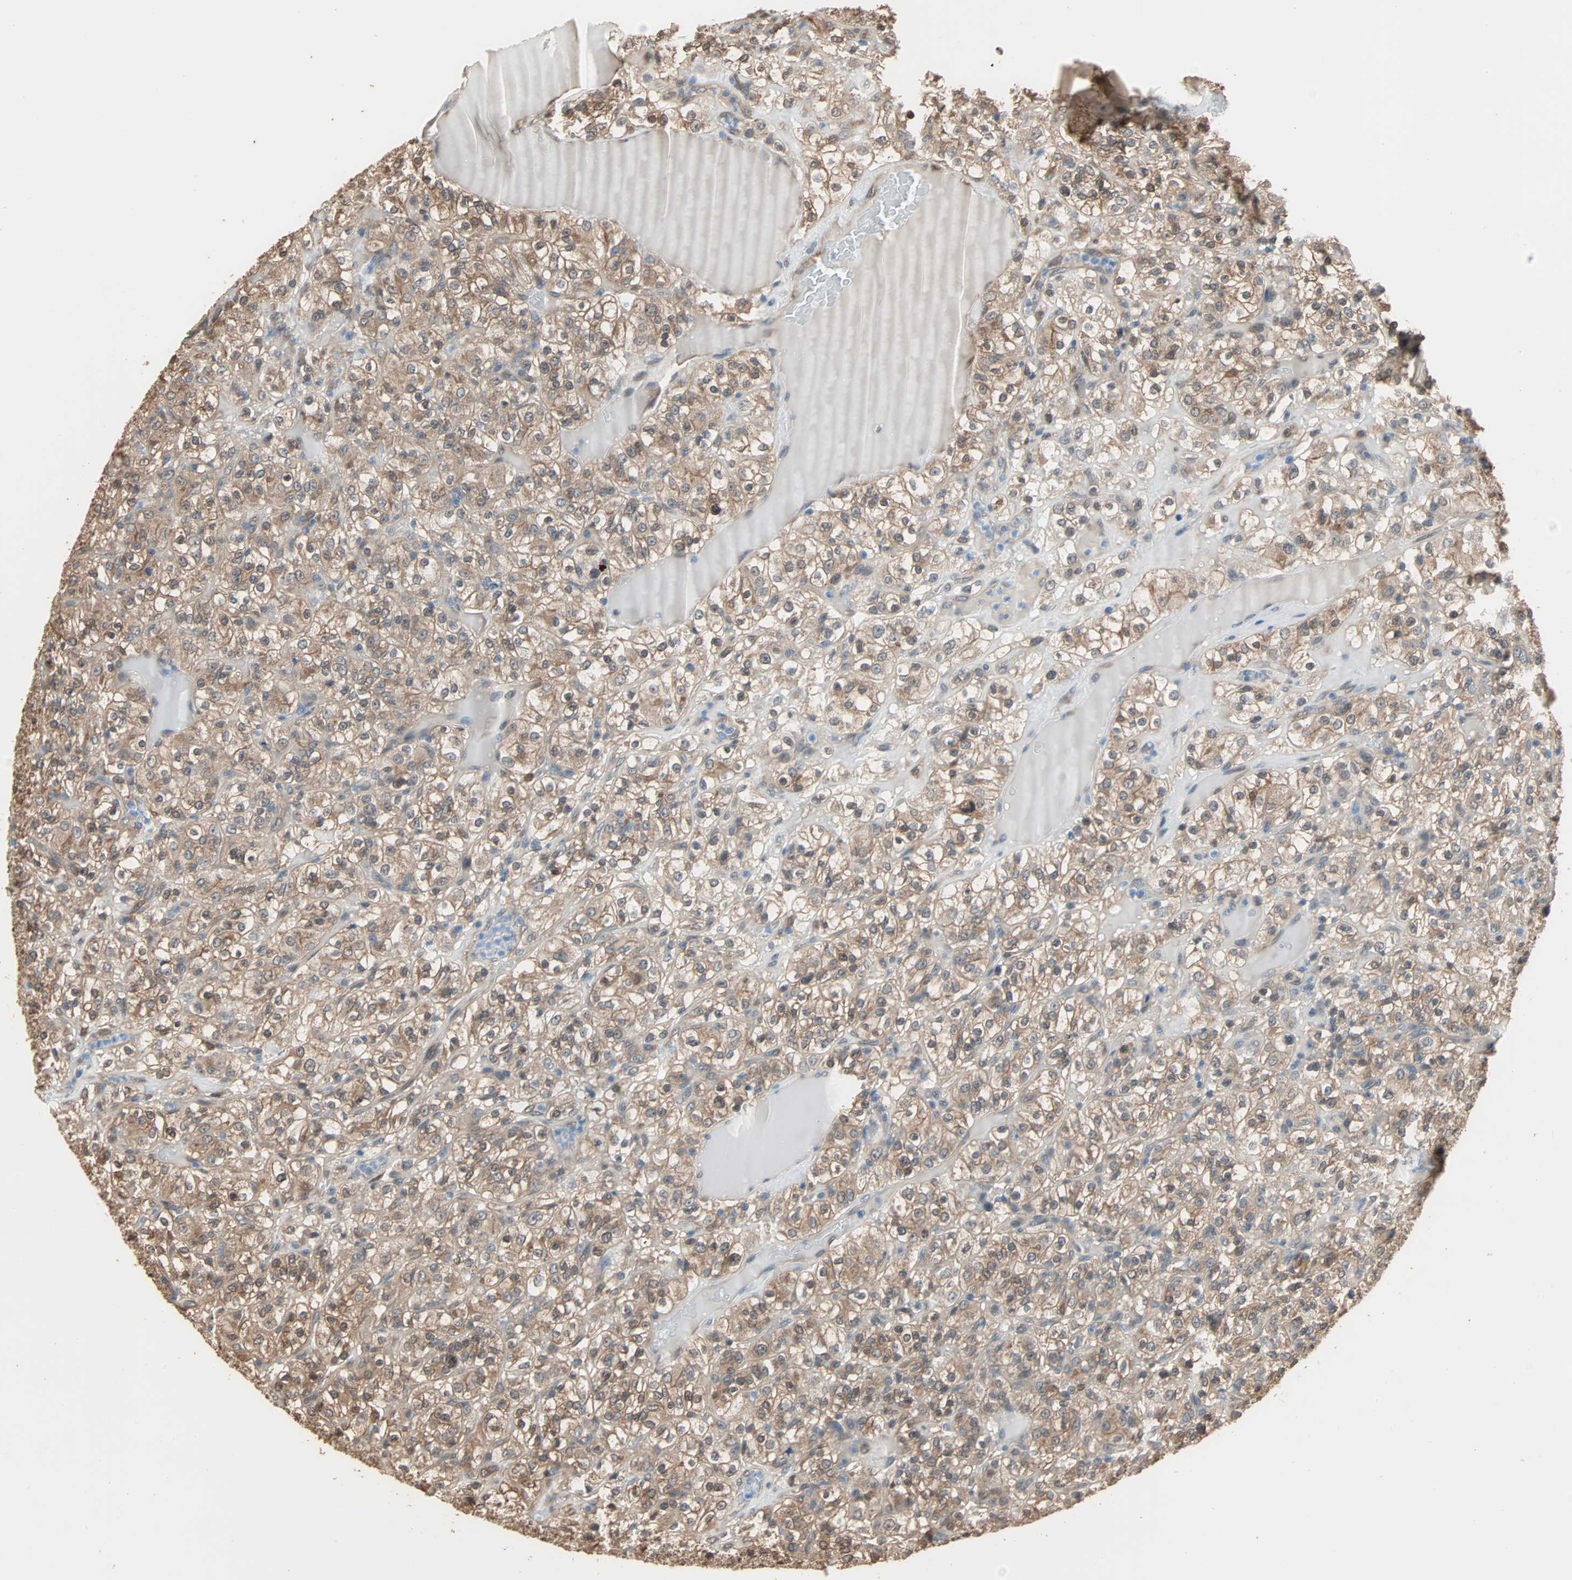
{"staining": {"intensity": "moderate", "quantity": ">75%", "location": "cytoplasmic/membranous,nuclear"}, "tissue": "renal cancer", "cell_type": "Tumor cells", "image_type": "cancer", "snomed": [{"axis": "morphology", "description": "Normal tissue, NOS"}, {"axis": "morphology", "description": "Adenocarcinoma, NOS"}, {"axis": "topography", "description": "Kidney"}], "caption": "This histopathology image displays immunohistochemistry (IHC) staining of human renal cancer (adenocarcinoma), with medium moderate cytoplasmic/membranous and nuclear expression in approximately >75% of tumor cells.", "gene": "PRDX1", "patient": {"sex": "female", "age": 72}}